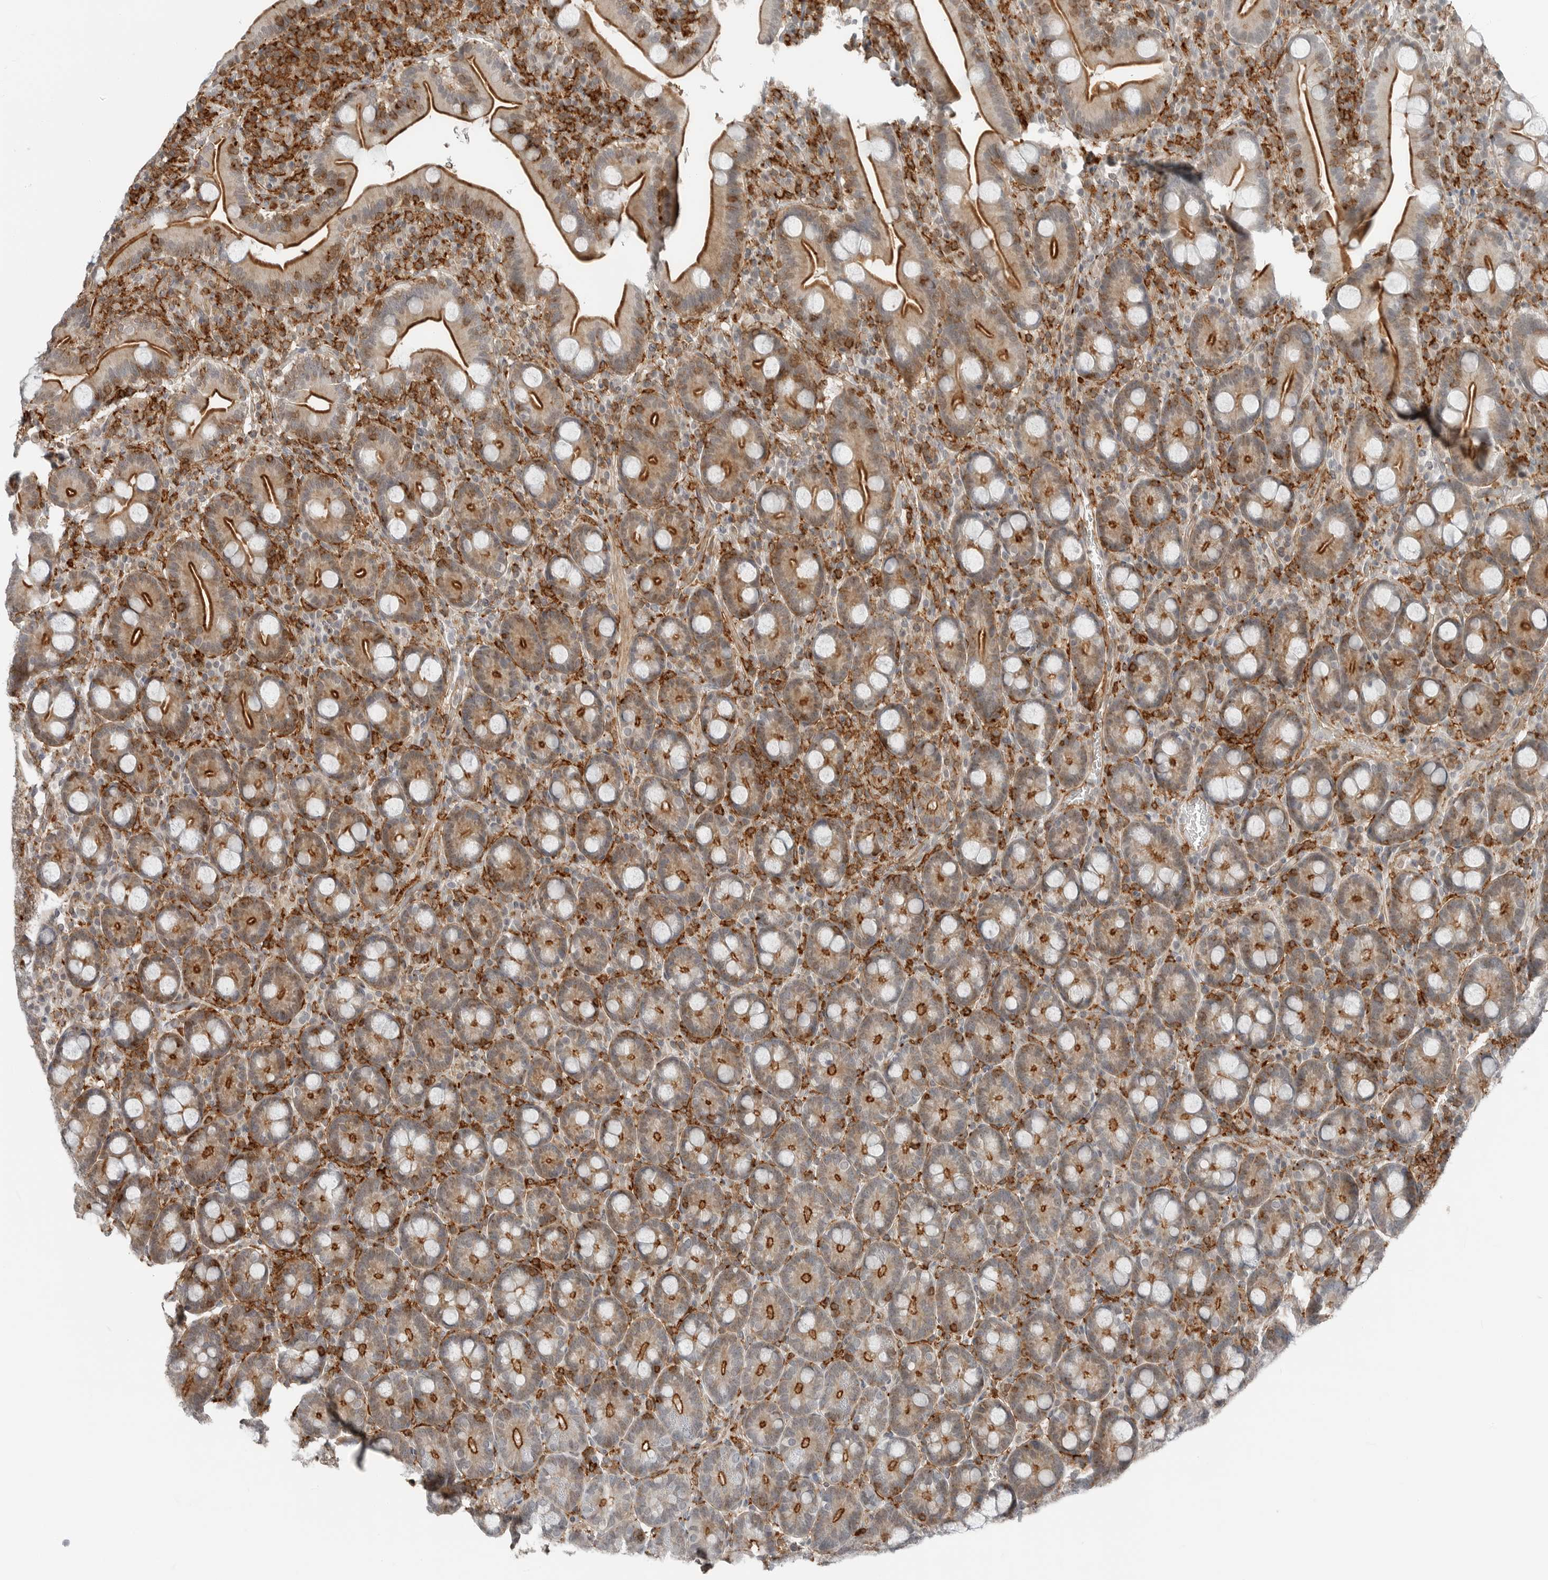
{"staining": {"intensity": "strong", "quantity": ">75%", "location": "cytoplasmic/membranous"}, "tissue": "duodenum", "cell_type": "Glandular cells", "image_type": "normal", "snomed": [{"axis": "morphology", "description": "Normal tissue, NOS"}, {"axis": "topography", "description": "Duodenum"}], "caption": "Benign duodenum displays strong cytoplasmic/membranous staining in about >75% of glandular cells, visualized by immunohistochemistry.", "gene": "LEFTY2", "patient": {"sex": "male", "age": 35}}